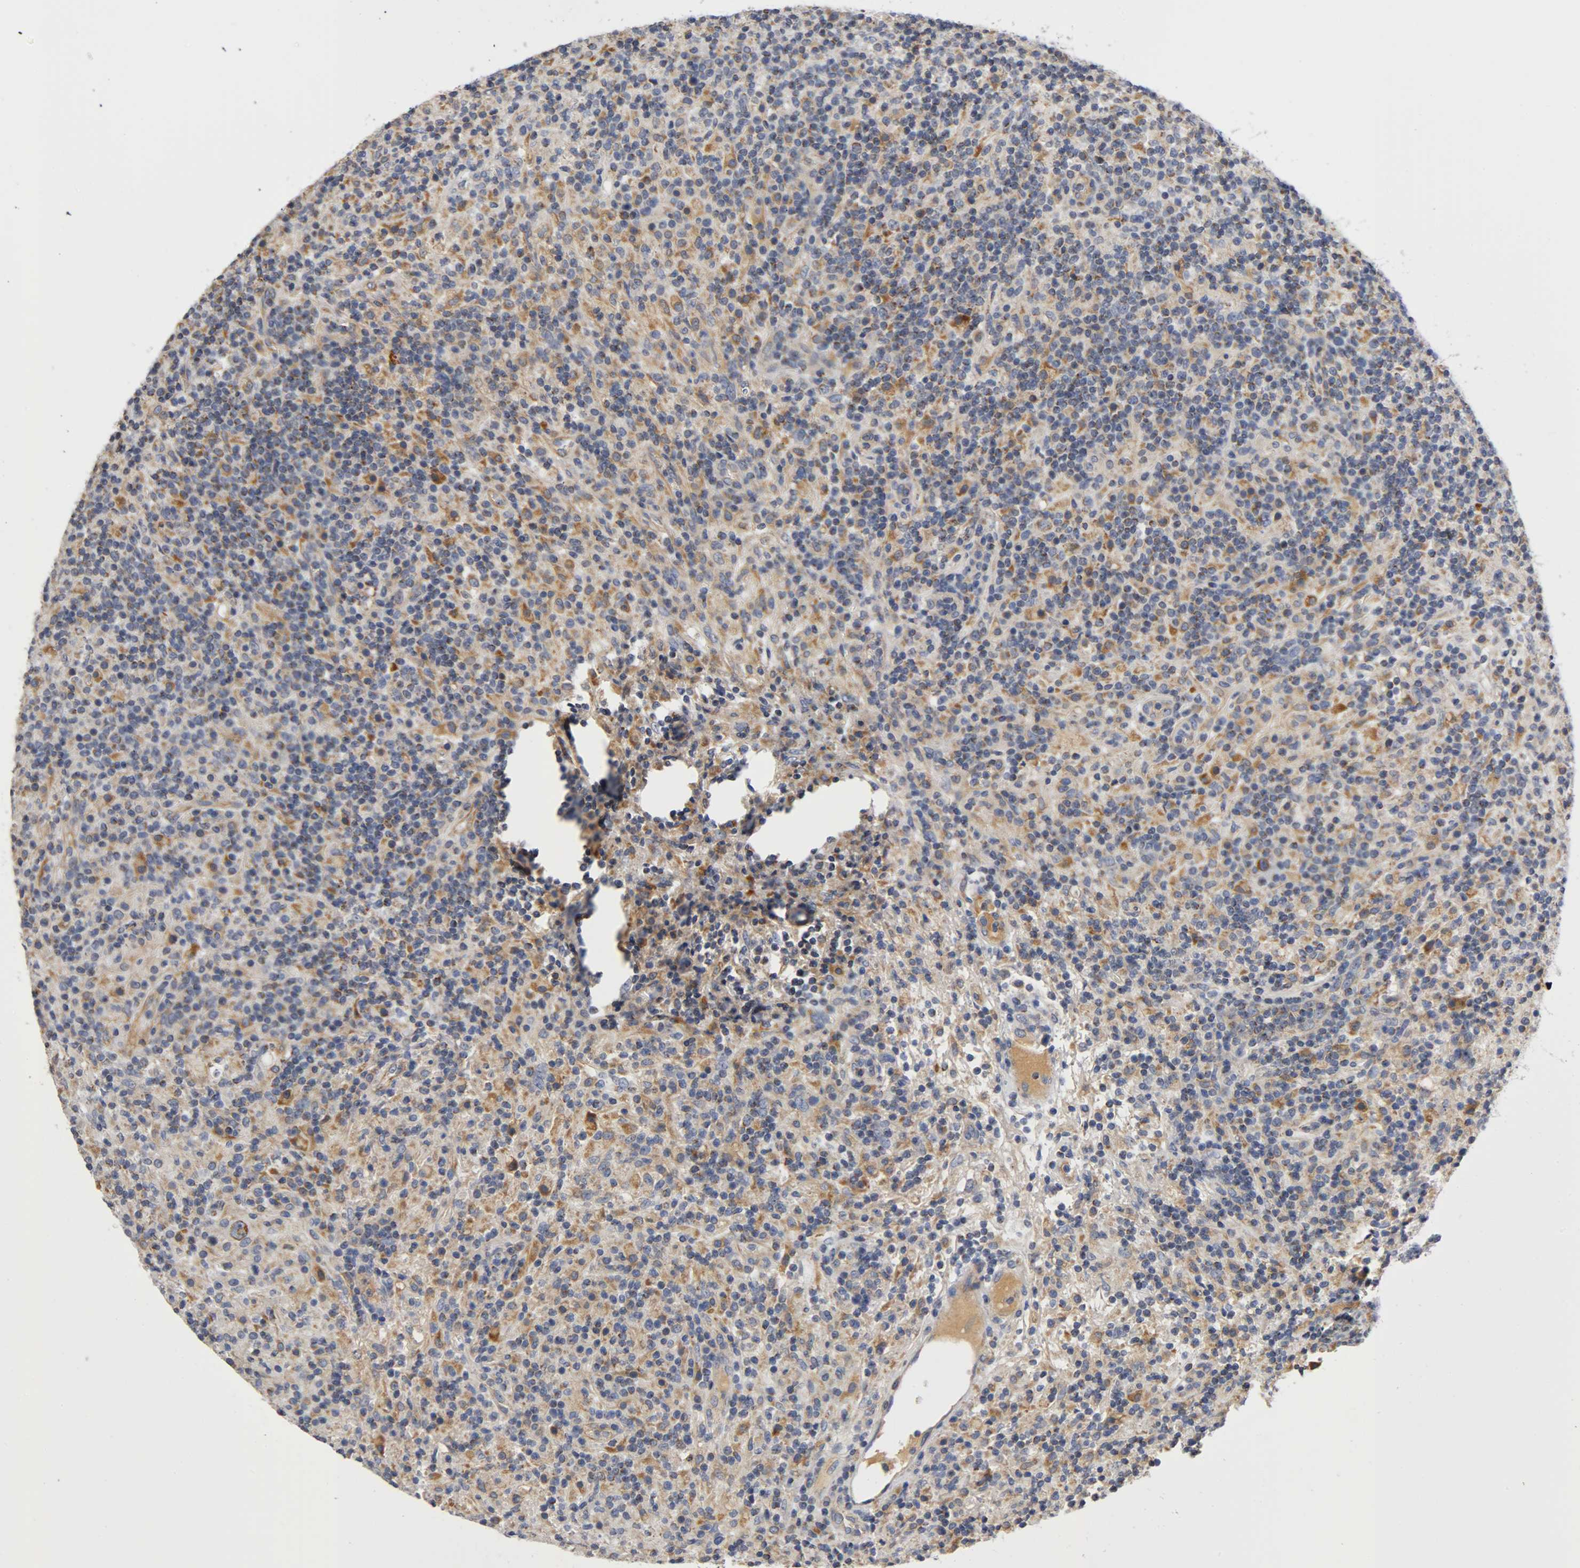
{"staining": {"intensity": "weak", "quantity": "25%-75%", "location": "cytoplasmic/membranous"}, "tissue": "lymphoma", "cell_type": "Tumor cells", "image_type": "cancer", "snomed": [{"axis": "morphology", "description": "Hodgkin's disease, NOS"}, {"axis": "topography", "description": "Lymph node"}], "caption": "IHC image of neoplastic tissue: human lymphoma stained using immunohistochemistry displays low levels of weak protein expression localized specifically in the cytoplasmic/membranous of tumor cells, appearing as a cytoplasmic/membranous brown color.", "gene": "PCSK6", "patient": {"sex": "male", "age": 70}}